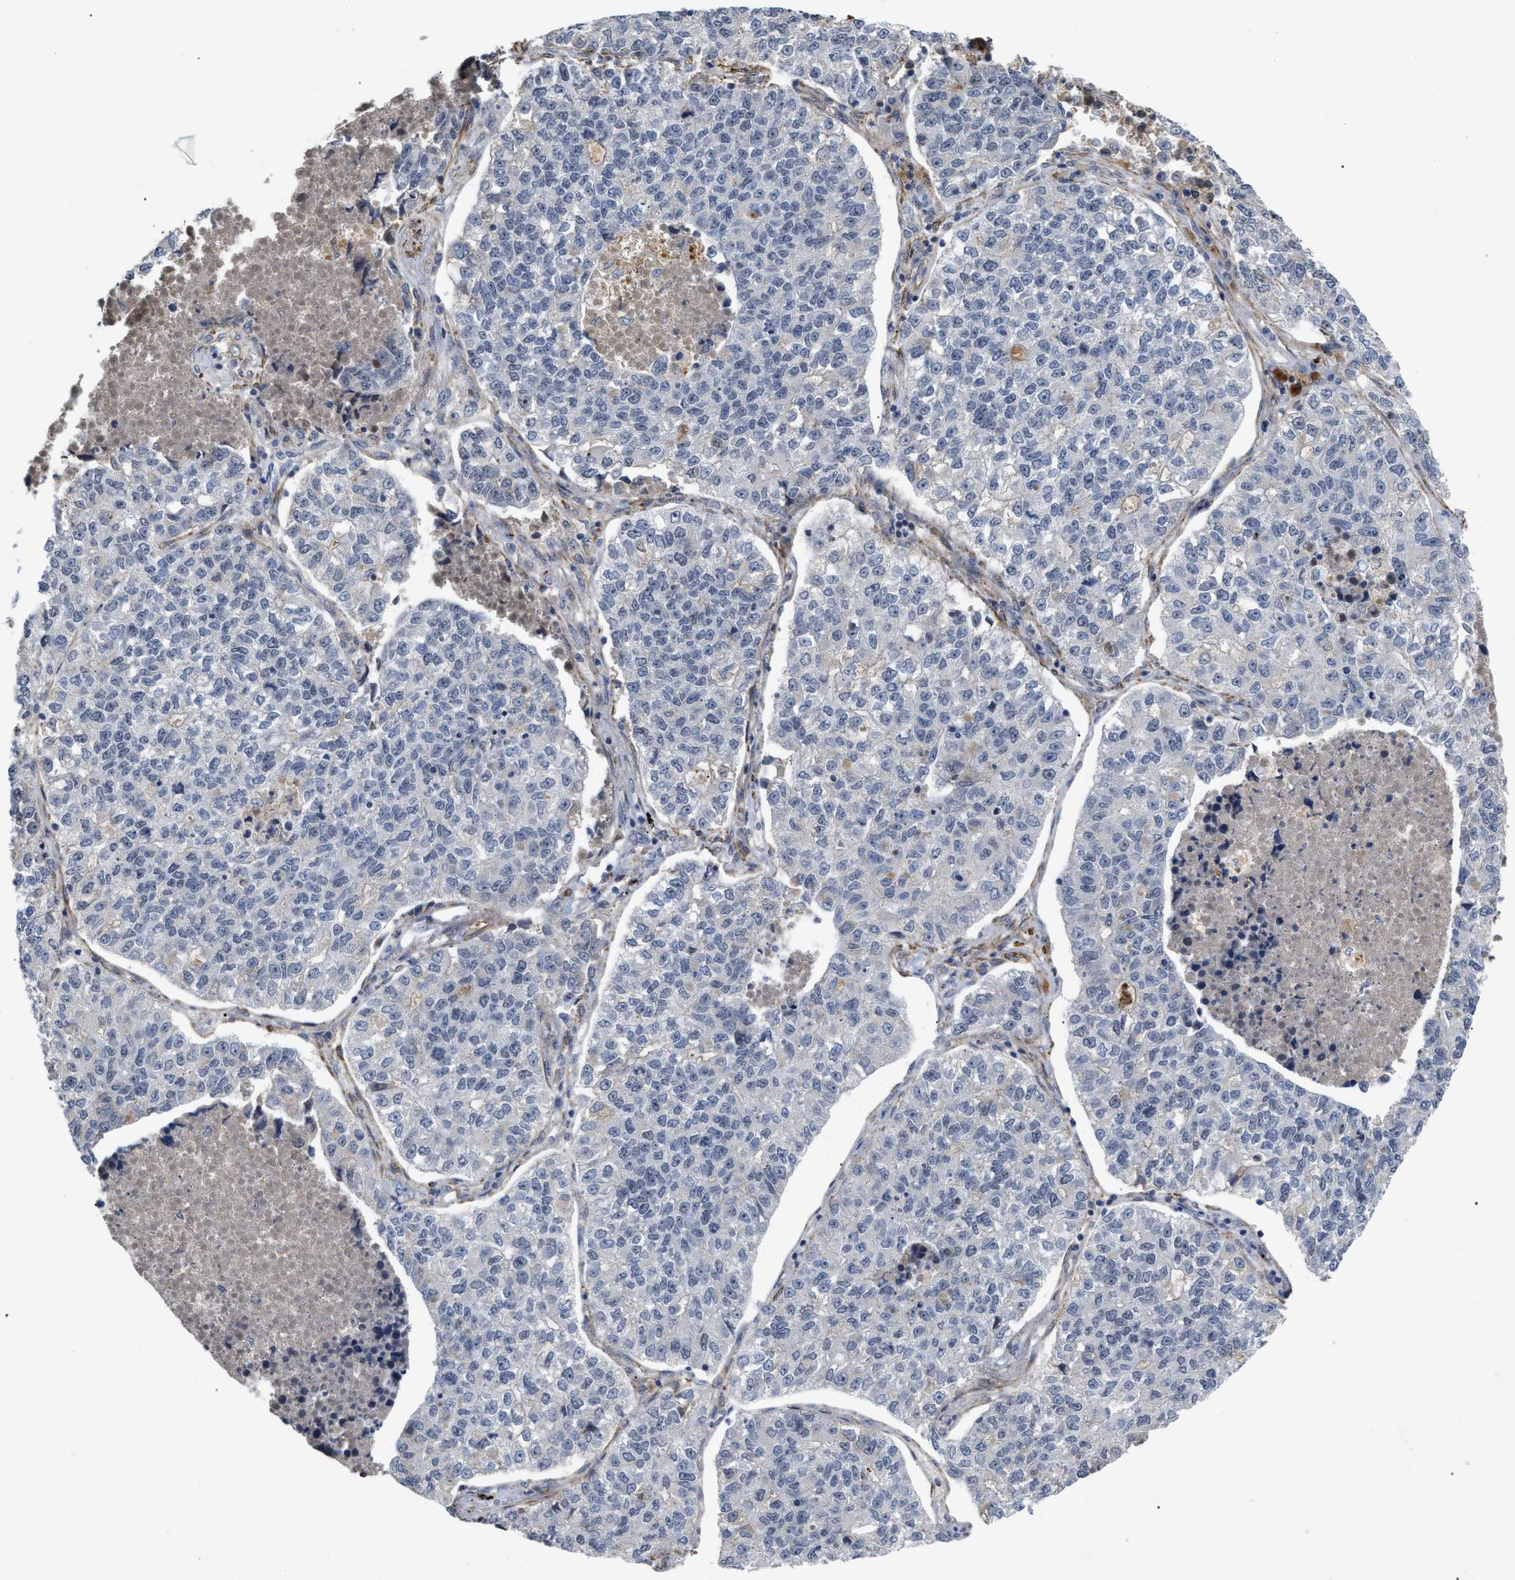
{"staining": {"intensity": "negative", "quantity": "none", "location": "none"}, "tissue": "lung cancer", "cell_type": "Tumor cells", "image_type": "cancer", "snomed": [{"axis": "morphology", "description": "Adenocarcinoma, NOS"}, {"axis": "topography", "description": "Lung"}], "caption": "Histopathology image shows no protein expression in tumor cells of lung cancer tissue.", "gene": "ST6GALNAC6", "patient": {"sex": "male", "age": 49}}